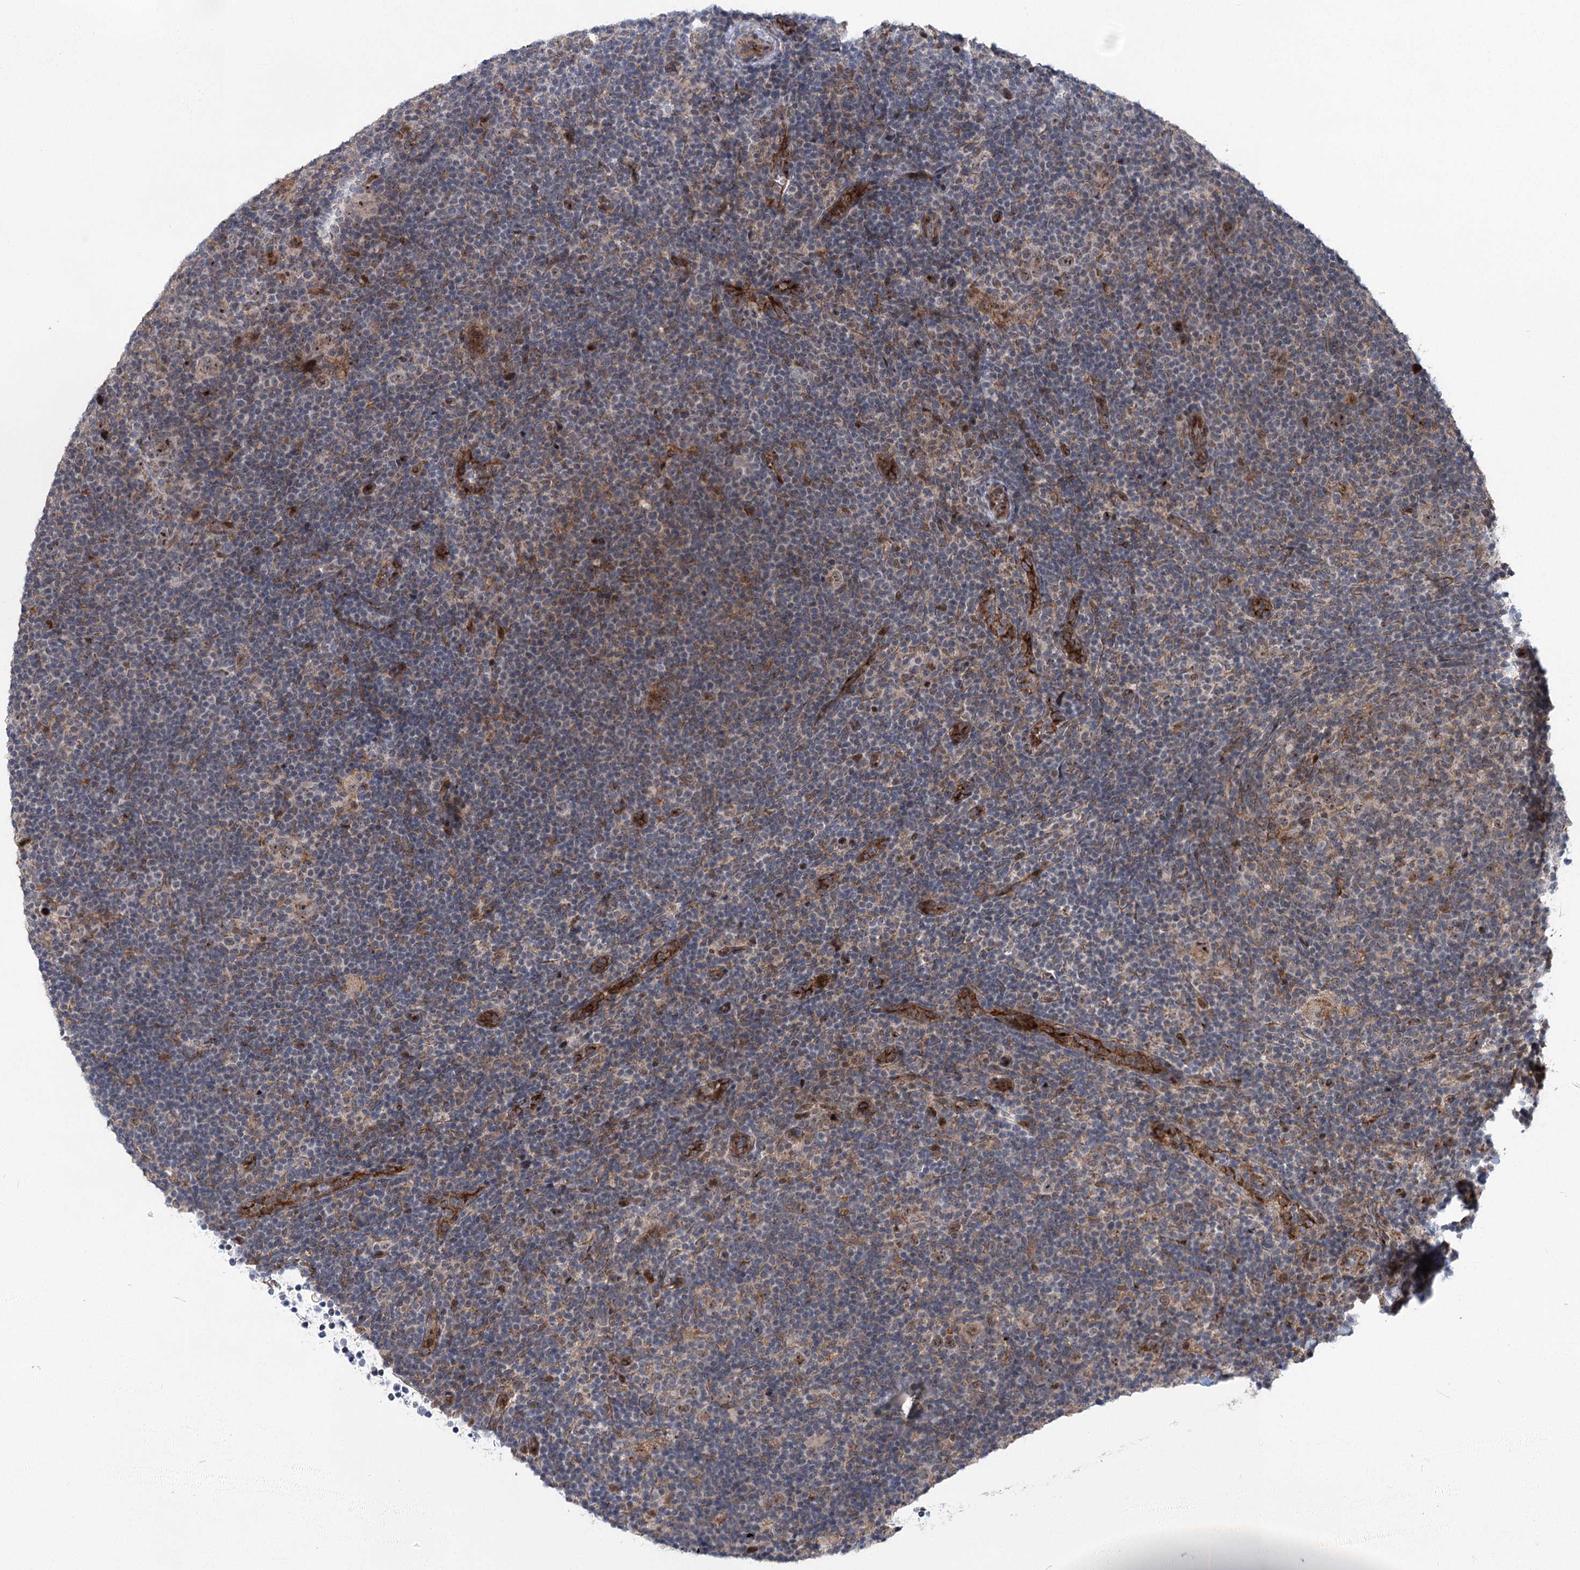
{"staining": {"intensity": "weak", "quantity": "25%-75%", "location": "nuclear"}, "tissue": "lymphoma", "cell_type": "Tumor cells", "image_type": "cancer", "snomed": [{"axis": "morphology", "description": "Hodgkin's disease, NOS"}, {"axis": "topography", "description": "Lymph node"}], "caption": "The immunohistochemical stain highlights weak nuclear positivity in tumor cells of Hodgkin's disease tissue.", "gene": "PARM1", "patient": {"sex": "female", "age": 57}}